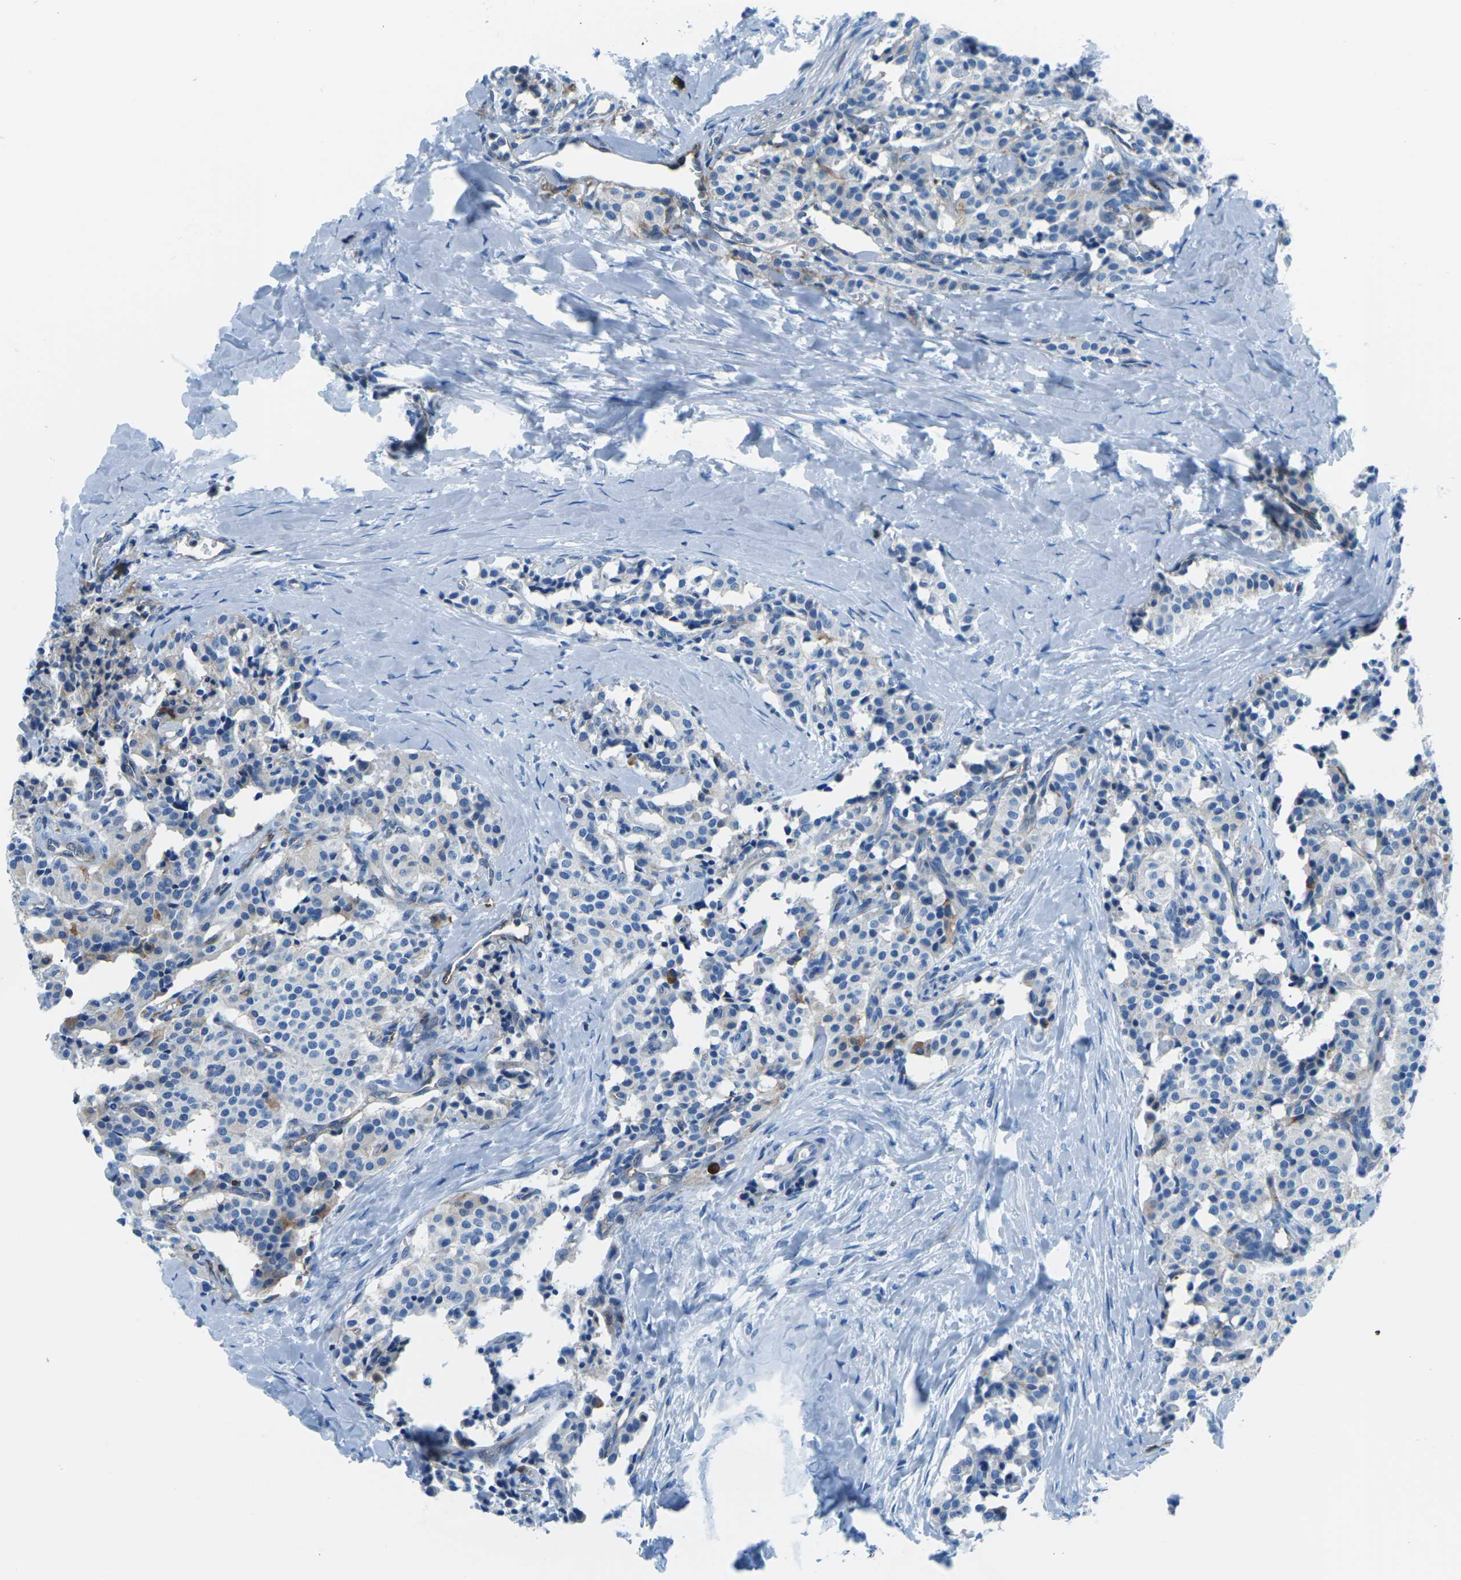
{"staining": {"intensity": "weak", "quantity": "<25%", "location": "cytoplasmic/membranous"}, "tissue": "carcinoid", "cell_type": "Tumor cells", "image_type": "cancer", "snomed": [{"axis": "morphology", "description": "Carcinoid, malignant, NOS"}, {"axis": "topography", "description": "Lung"}], "caption": "Immunohistochemistry histopathology image of neoplastic tissue: malignant carcinoid stained with DAB exhibits no significant protein expression in tumor cells. (Immunohistochemistry, brightfield microscopy, high magnification).", "gene": "SOCS4", "patient": {"sex": "male", "age": 30}}